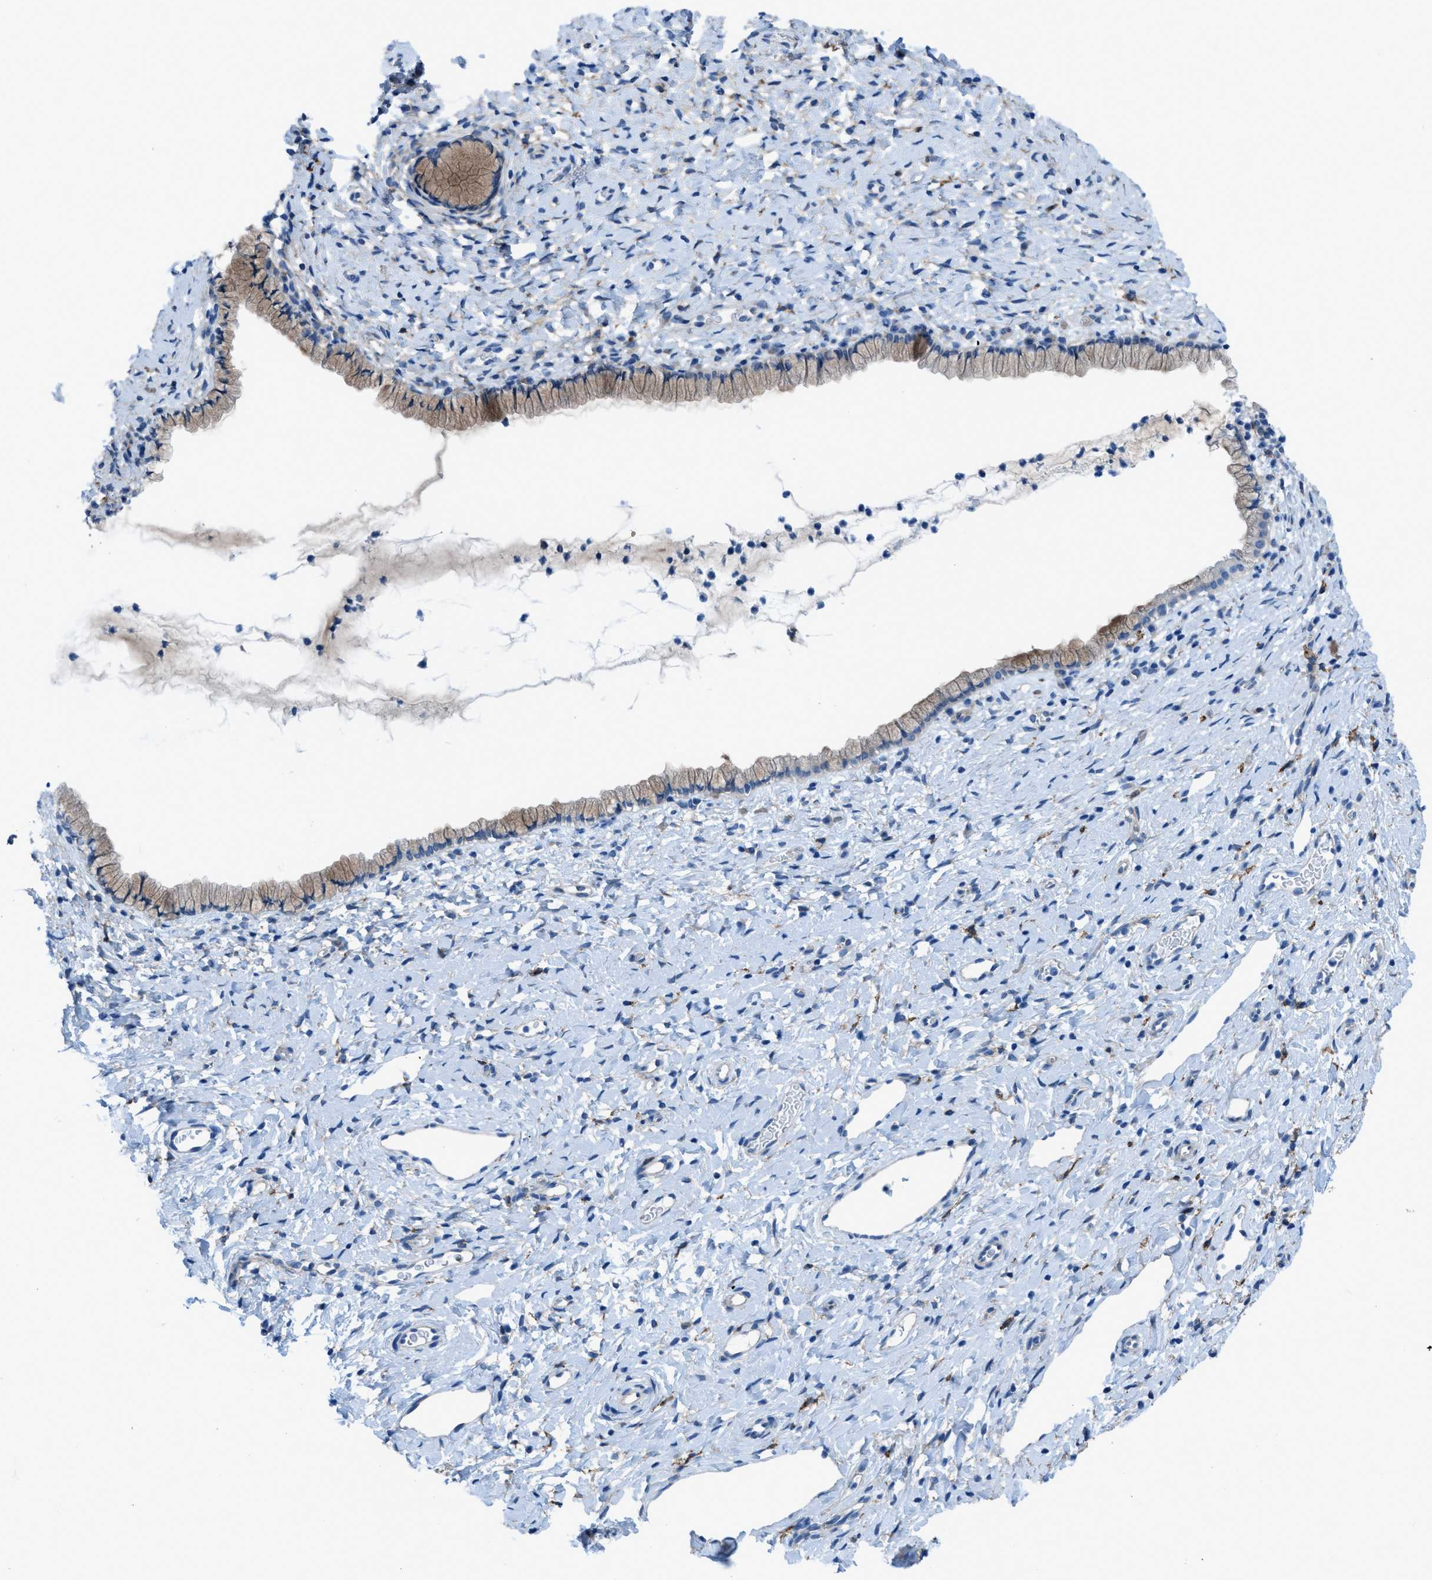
{"staining": {"intensity": "moderate", "quantity": ">75%", "location": "cytoplasmic/membranous"}, "tissue": "cervix", "cell_type": "Glandular cells", "image_type": "normal", "snomed": [{"axis": "morphology", "description": "Normal tissue, NOS"}, {"axis": "topography", "description": "Cervix"}], "caption": "Moderate cytoplasmic/membranous positivity for a protein is seen in about >75% of glandular cells of unremarkable cervix using immunohistochemistry.", "gene": "EGFR", "patient": {"sex": "female", "age": 72}}